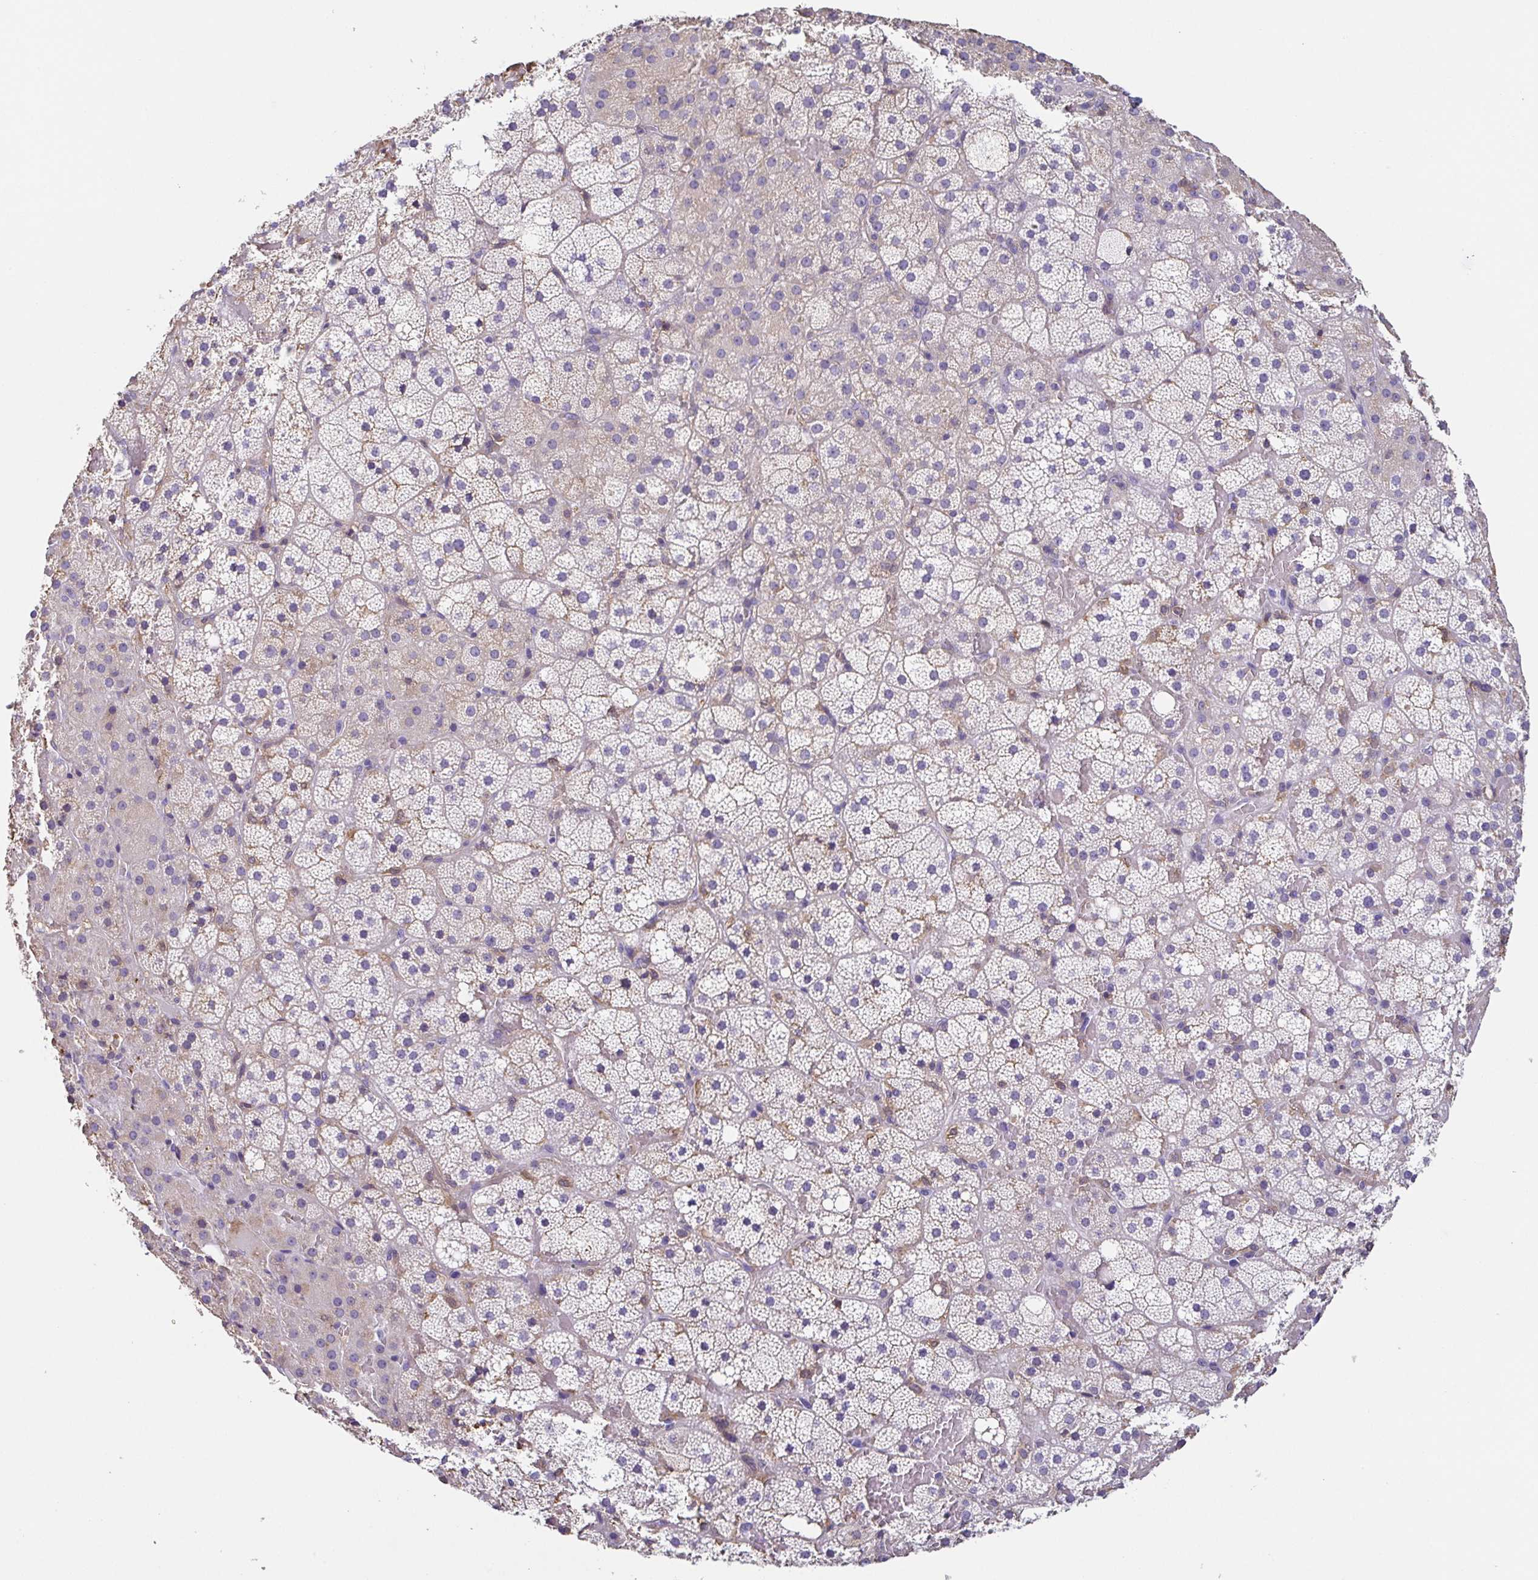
{"staining": {"intensity": "weak", "quantity": "<25%", "location": "cytoplasmic/membranous"}, "tissue": "adrenal gland", "cell_type": "Glandular cells", "image_type": "normal", "snomed": [{"axis": "morphology", "description": "Normal tissue, NOS"}, {"axis": "topography", "description": "Adrenal gland"}], "caption": "Immunohistochemistry (IHC) image of normal adrenal gland stained for a protein (brown), which shows no staining in glandular cells. (DAB immunohistochemistry with hematoxylin counter stain).", "gene": "ANXA10", "patient": {"sex": "male", "age": 53}}